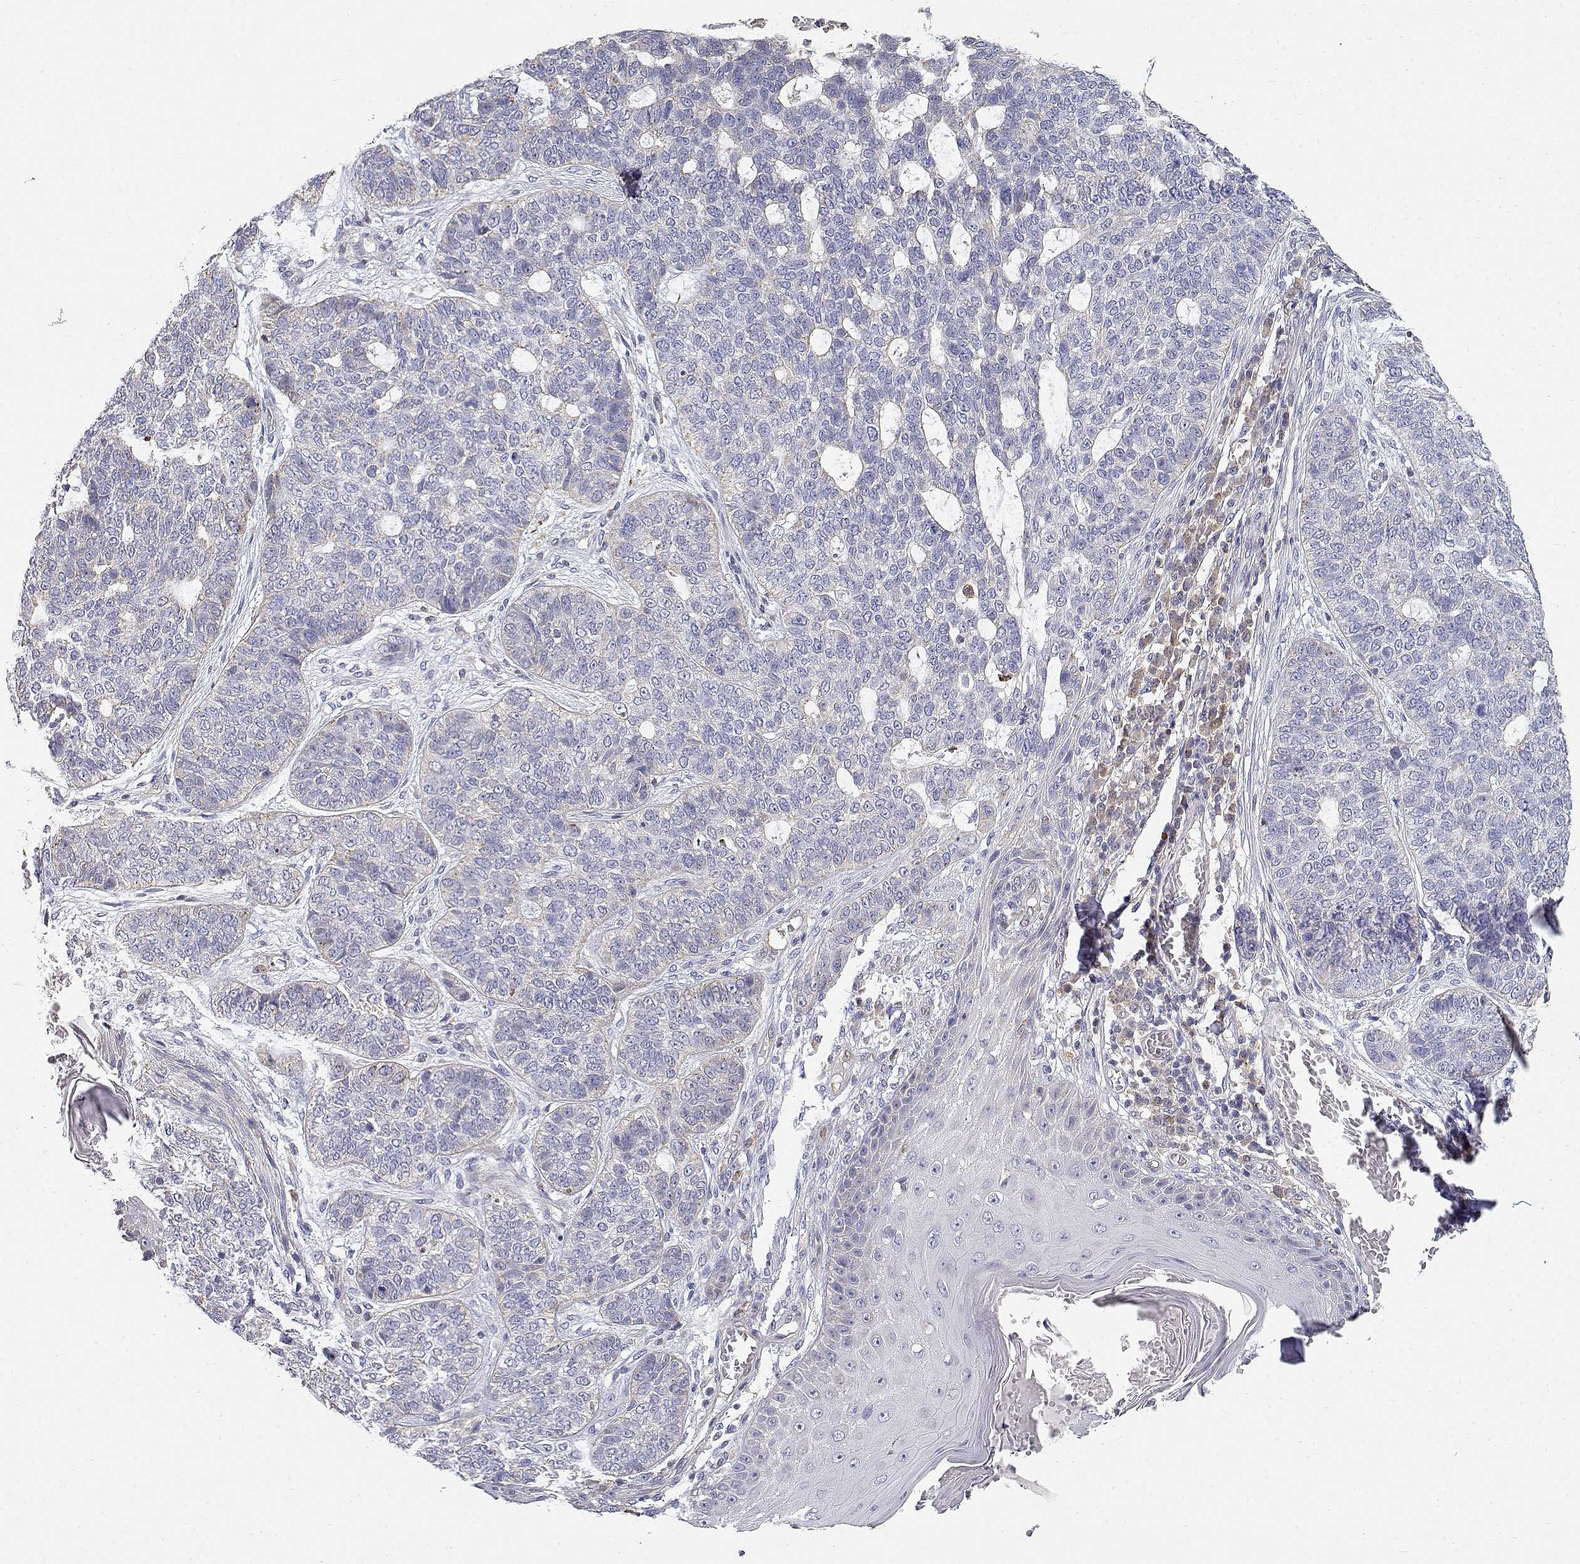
{"staining": {"intensity": "negative", "quantity": "none", "location": "none"}, "tissue": "skin cancer", "cell_type": "Tumor cells", "image_type": "cancer", "snomed": [{"axis": "morphology", "description": "Basal cell carcinoma"}, {"axis": "topography", "description": "Skin"}], "caption": "Tumor cells show no significant protein positivity in skin cancer.", "gene": "ADA", "patient": {"sex": "female", "age": 69}}